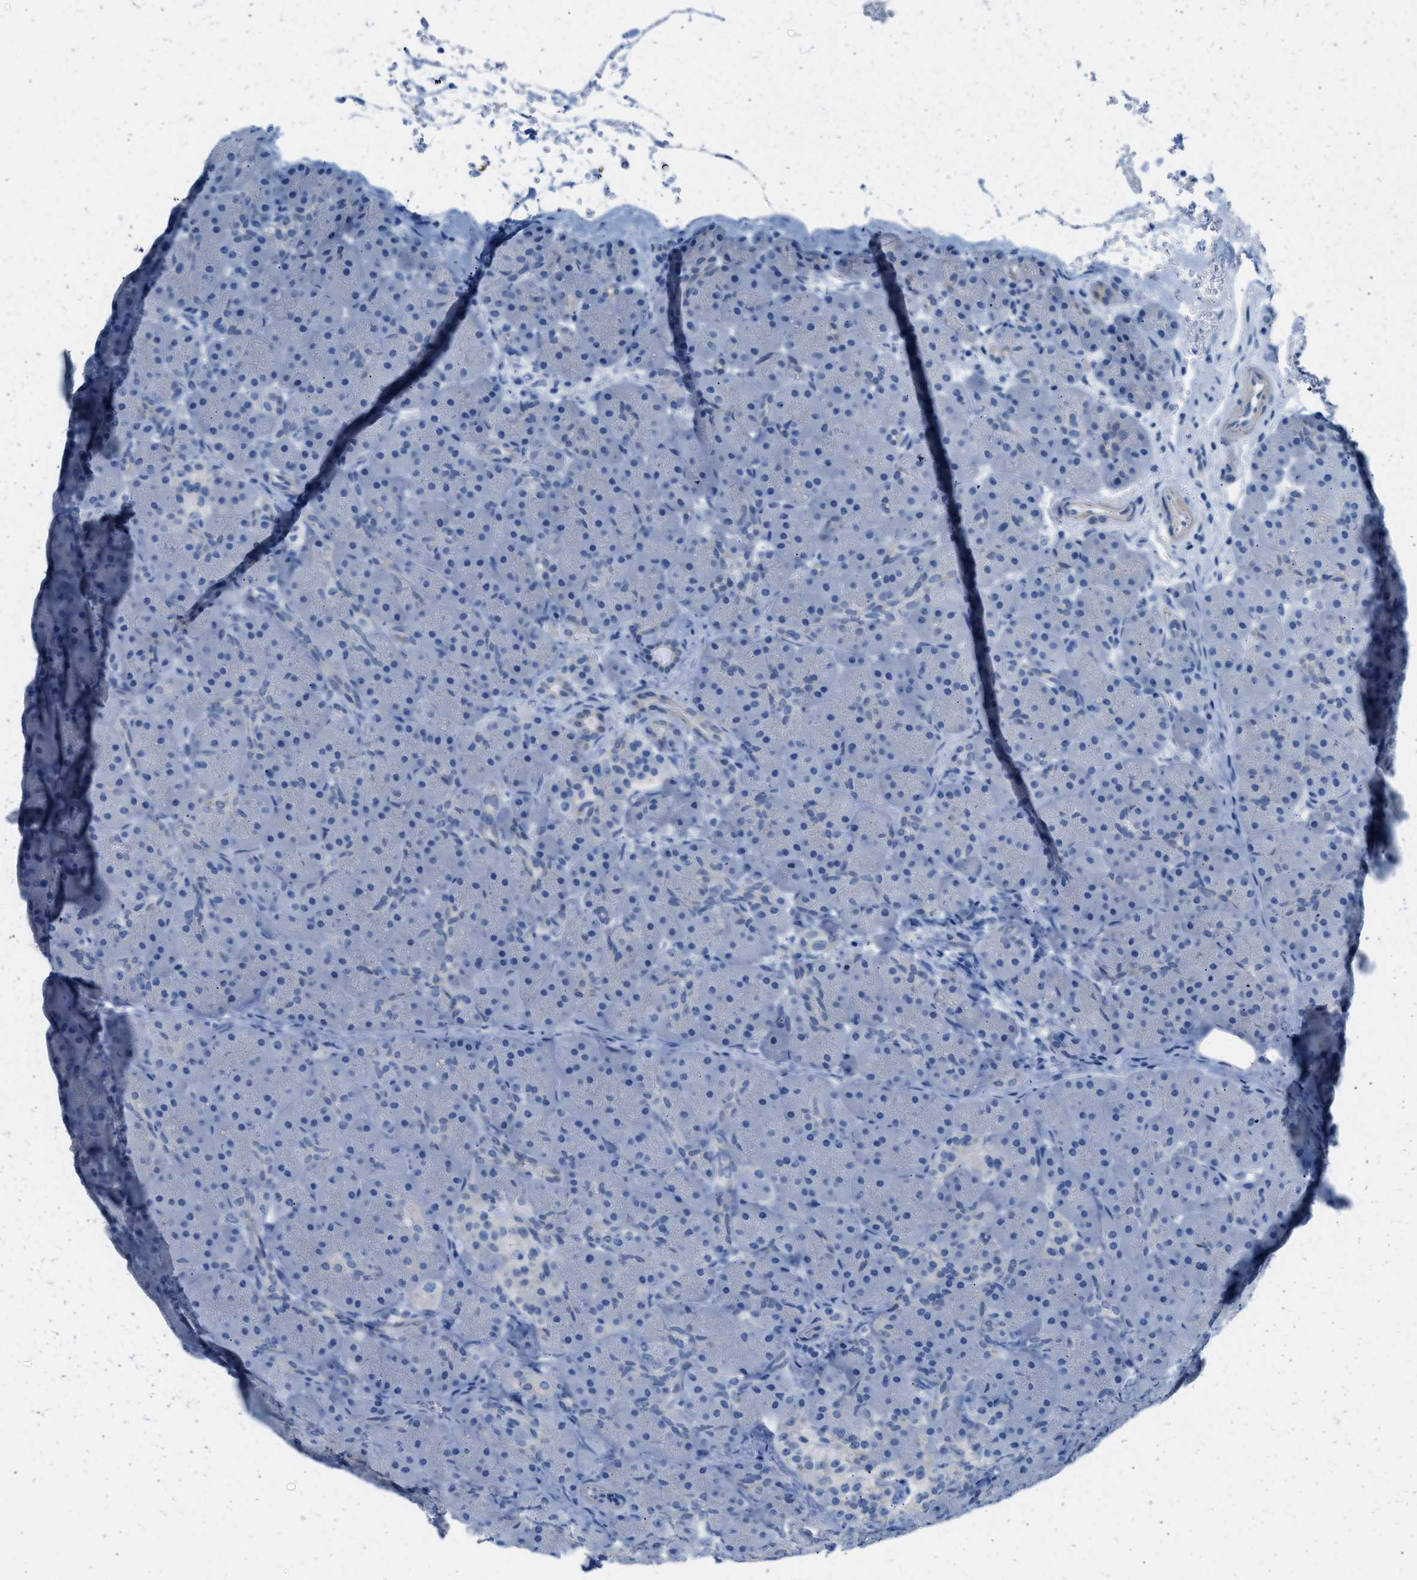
{"staining": {"intensity": "negative", "quantity": "none", "location": "none"}, "tissue": "pancreas", "cell_type": "Exocrine glandular cells", "image_type": "normal", "snomed": [{"axis": "morphology", "description": "Normal tissue, NOS"}, {"axis": "topography", "description": "Pancreas"}], "caption": "Pancreas stained for a protein using immunohistochemistry reveals no staining exocrine glandular cells.", "gene": "SPAM1", "patient": {"sex": "male", "age": 66}}